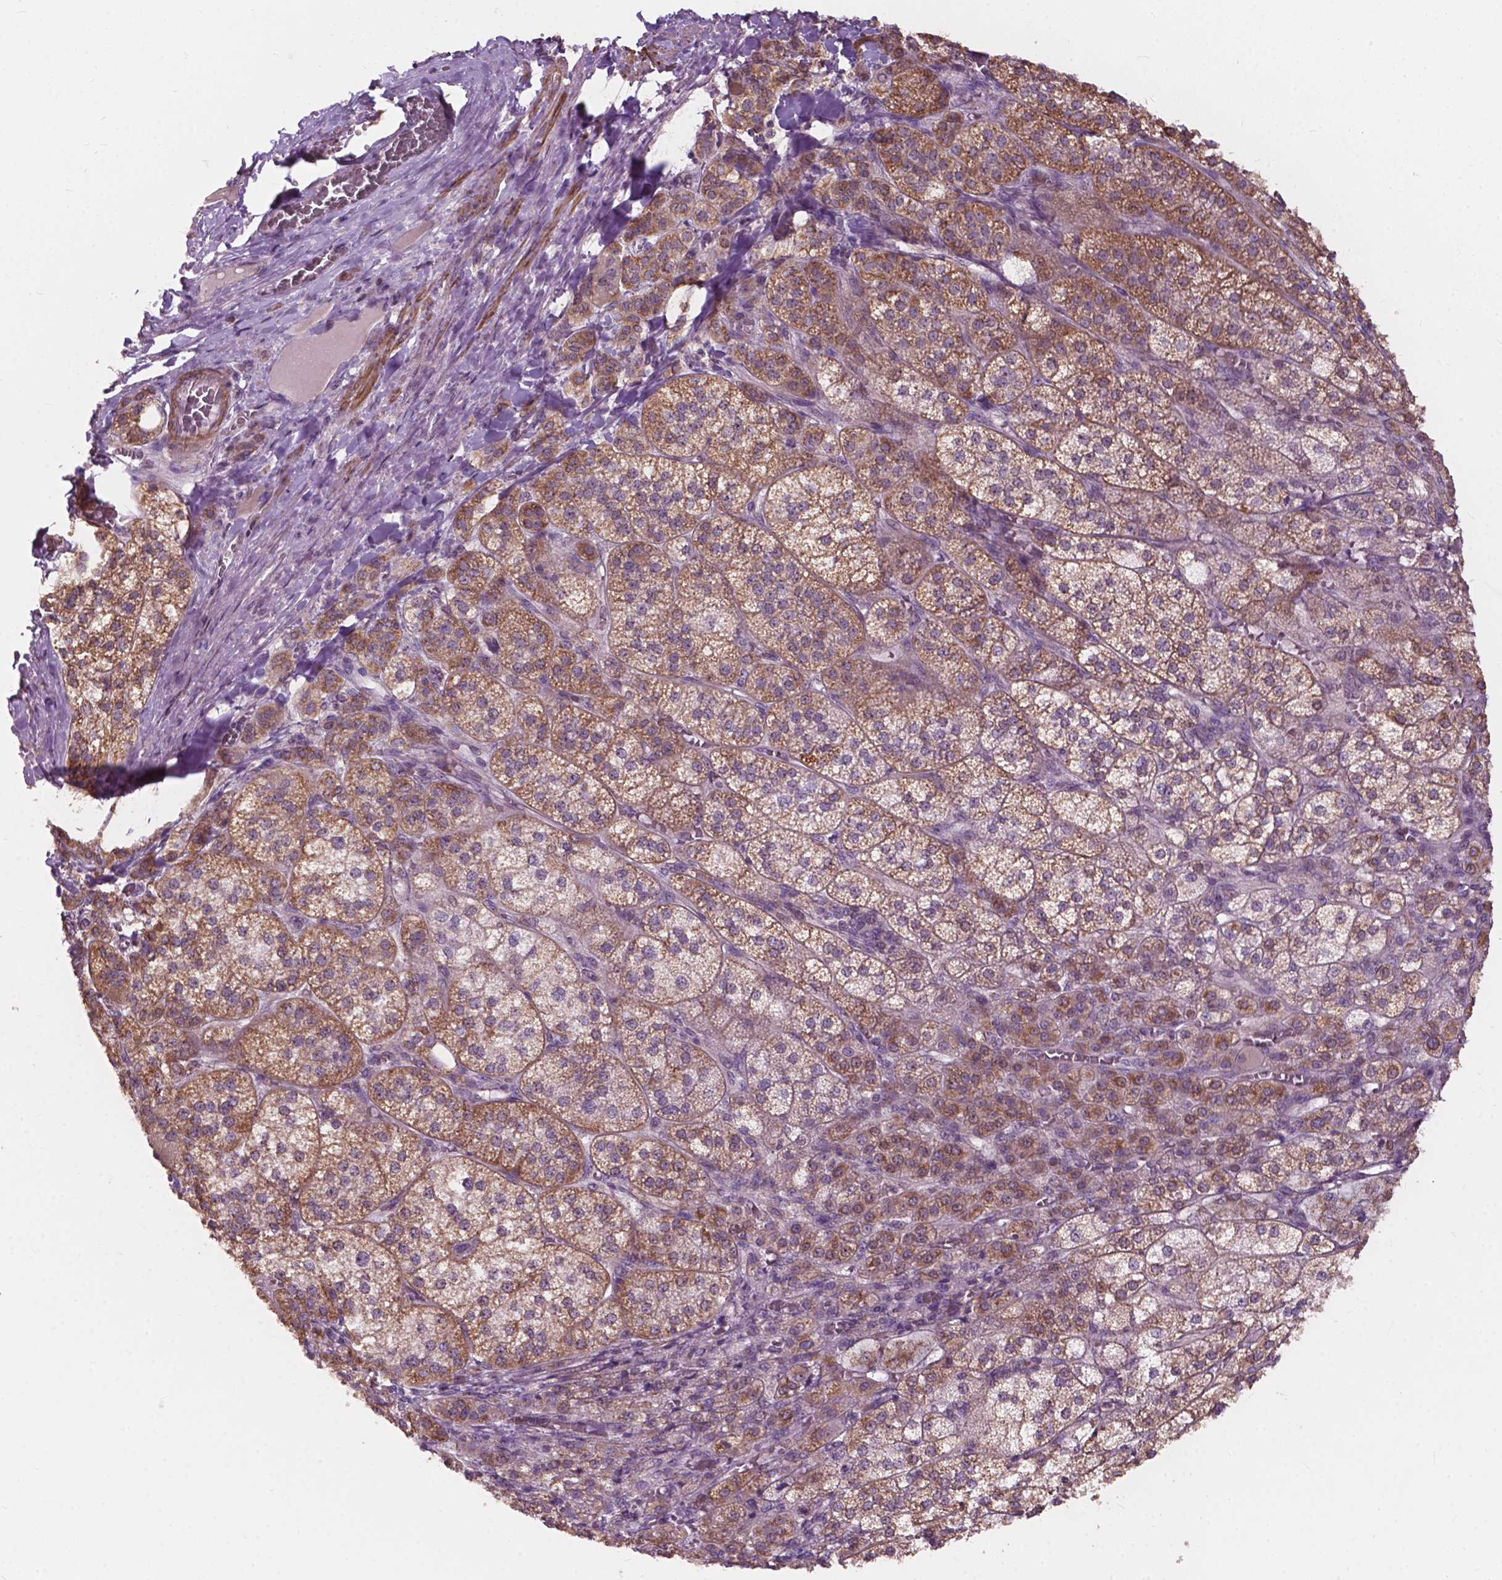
{"staining": {"intensity": "moderate", "quantity": ">75%", "location": "cytoplasmic/membranous"}, "tissue": "adrenal gland", "cell_type": "Glandular cells", "image_type": "normal", "snomed": [{"axis": "morphology", "description": "Normal tissue, NOS"}, {"axis": "topography", "description": "Adrenal gland"}], "caption": "Adrenal gland stained for a protein (brown) exhibits moderate cytoplasmic/membranous positive staining in approximately >75% of glandular cells.", "gene": "NDUFA10", "patient": {"sex": "female", "age": 60}}